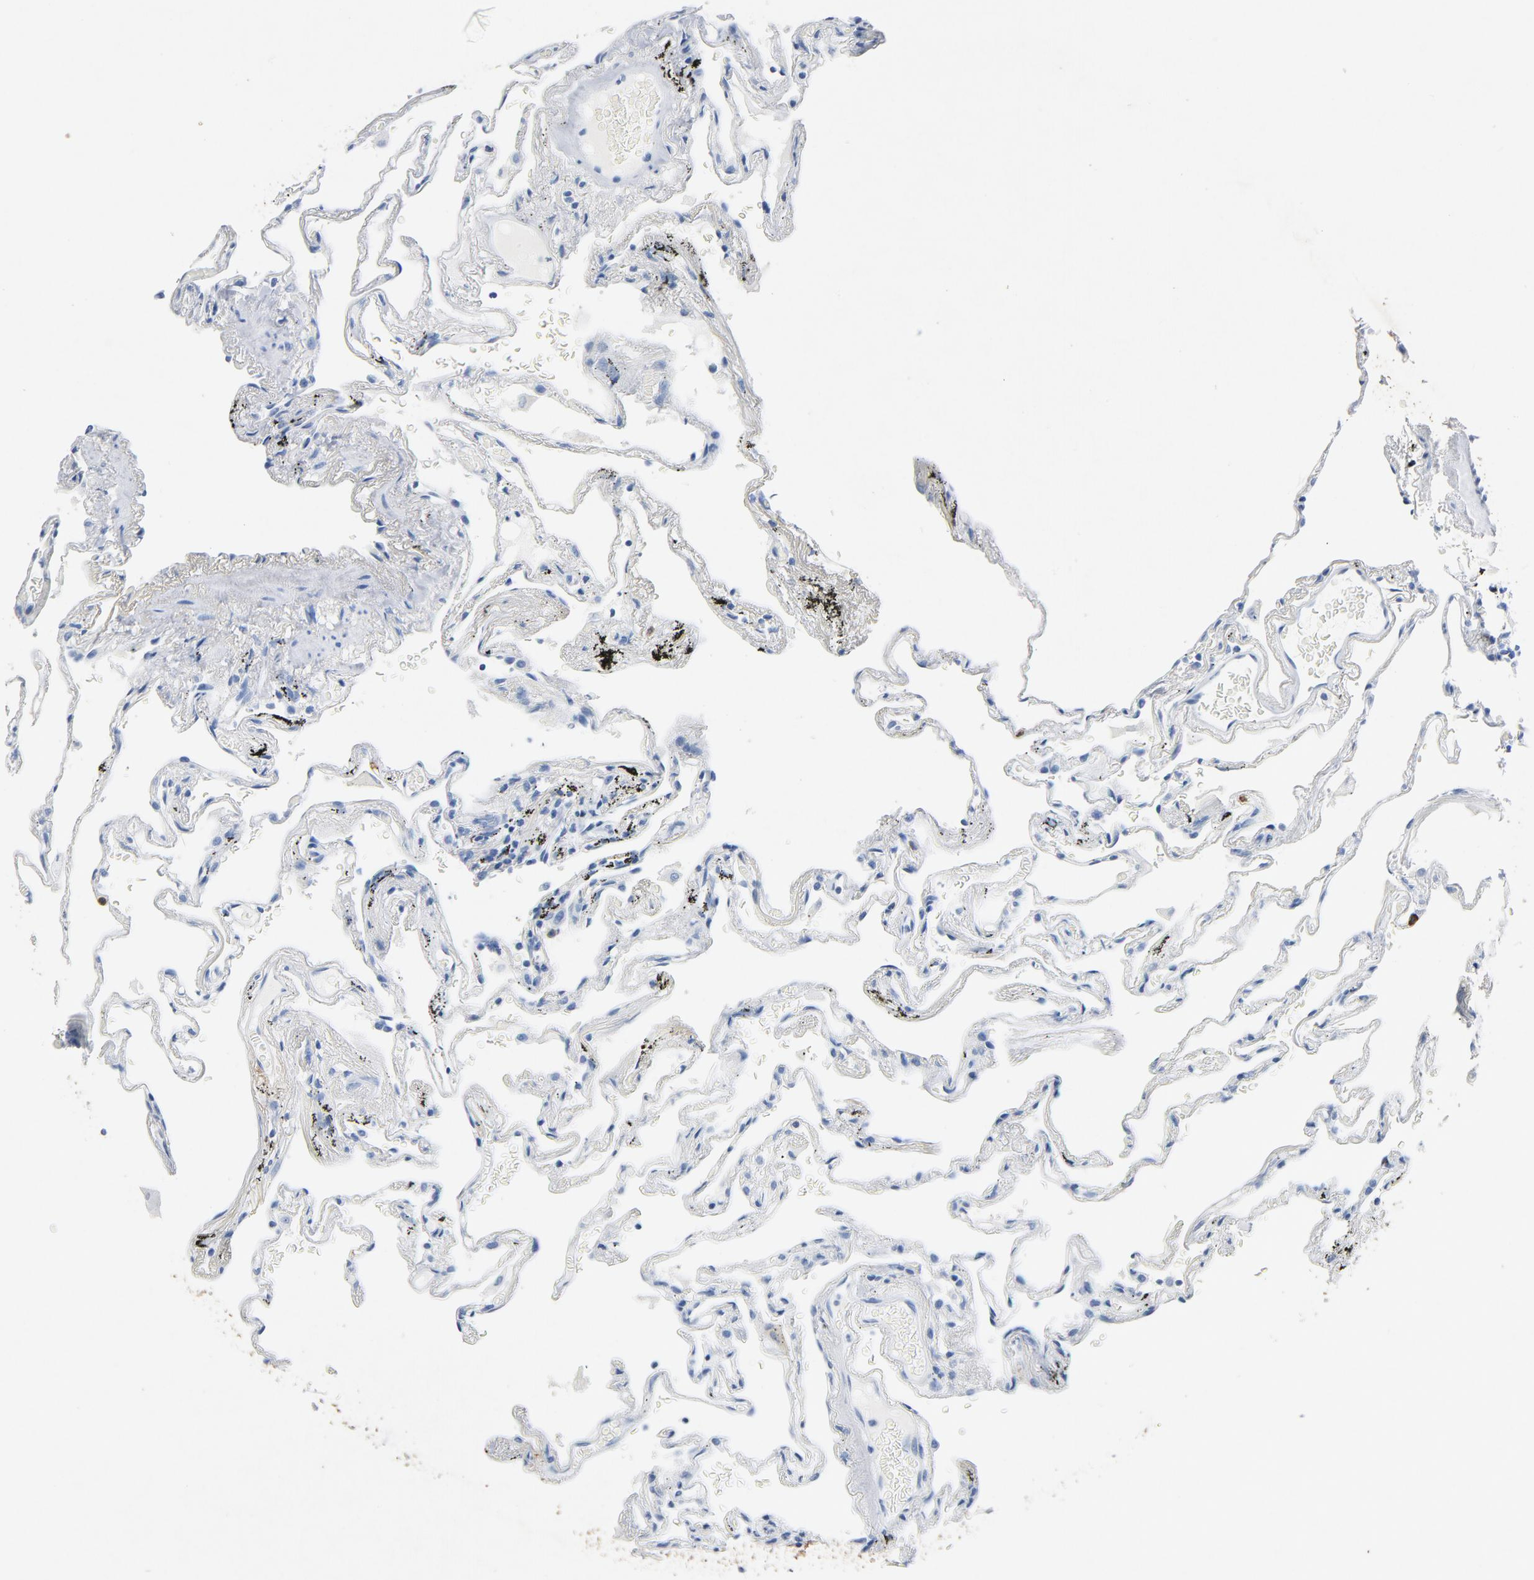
{"staining": {"intensity": "moderate", "quantity": "<25%", "location": "cytoplasmic/membranous"}, "tissue": "lung", "cell_type": "Alveolar cells", "image_type": "normal", "snomed": [{"axis": "morphology", "description": "Normal tissue, NOS"}, {"axis": "morphology", "description": "Inflammation, NOS"}, {"axis": "topography", "description": "Lung"}], "caption": "The immunohistochemical stain shows moderate cytoplasmic/membranous staining in alveolar cells of benign lung.", "gene": "PTPRB", "patient": {"sex": "male", "age": 69}}